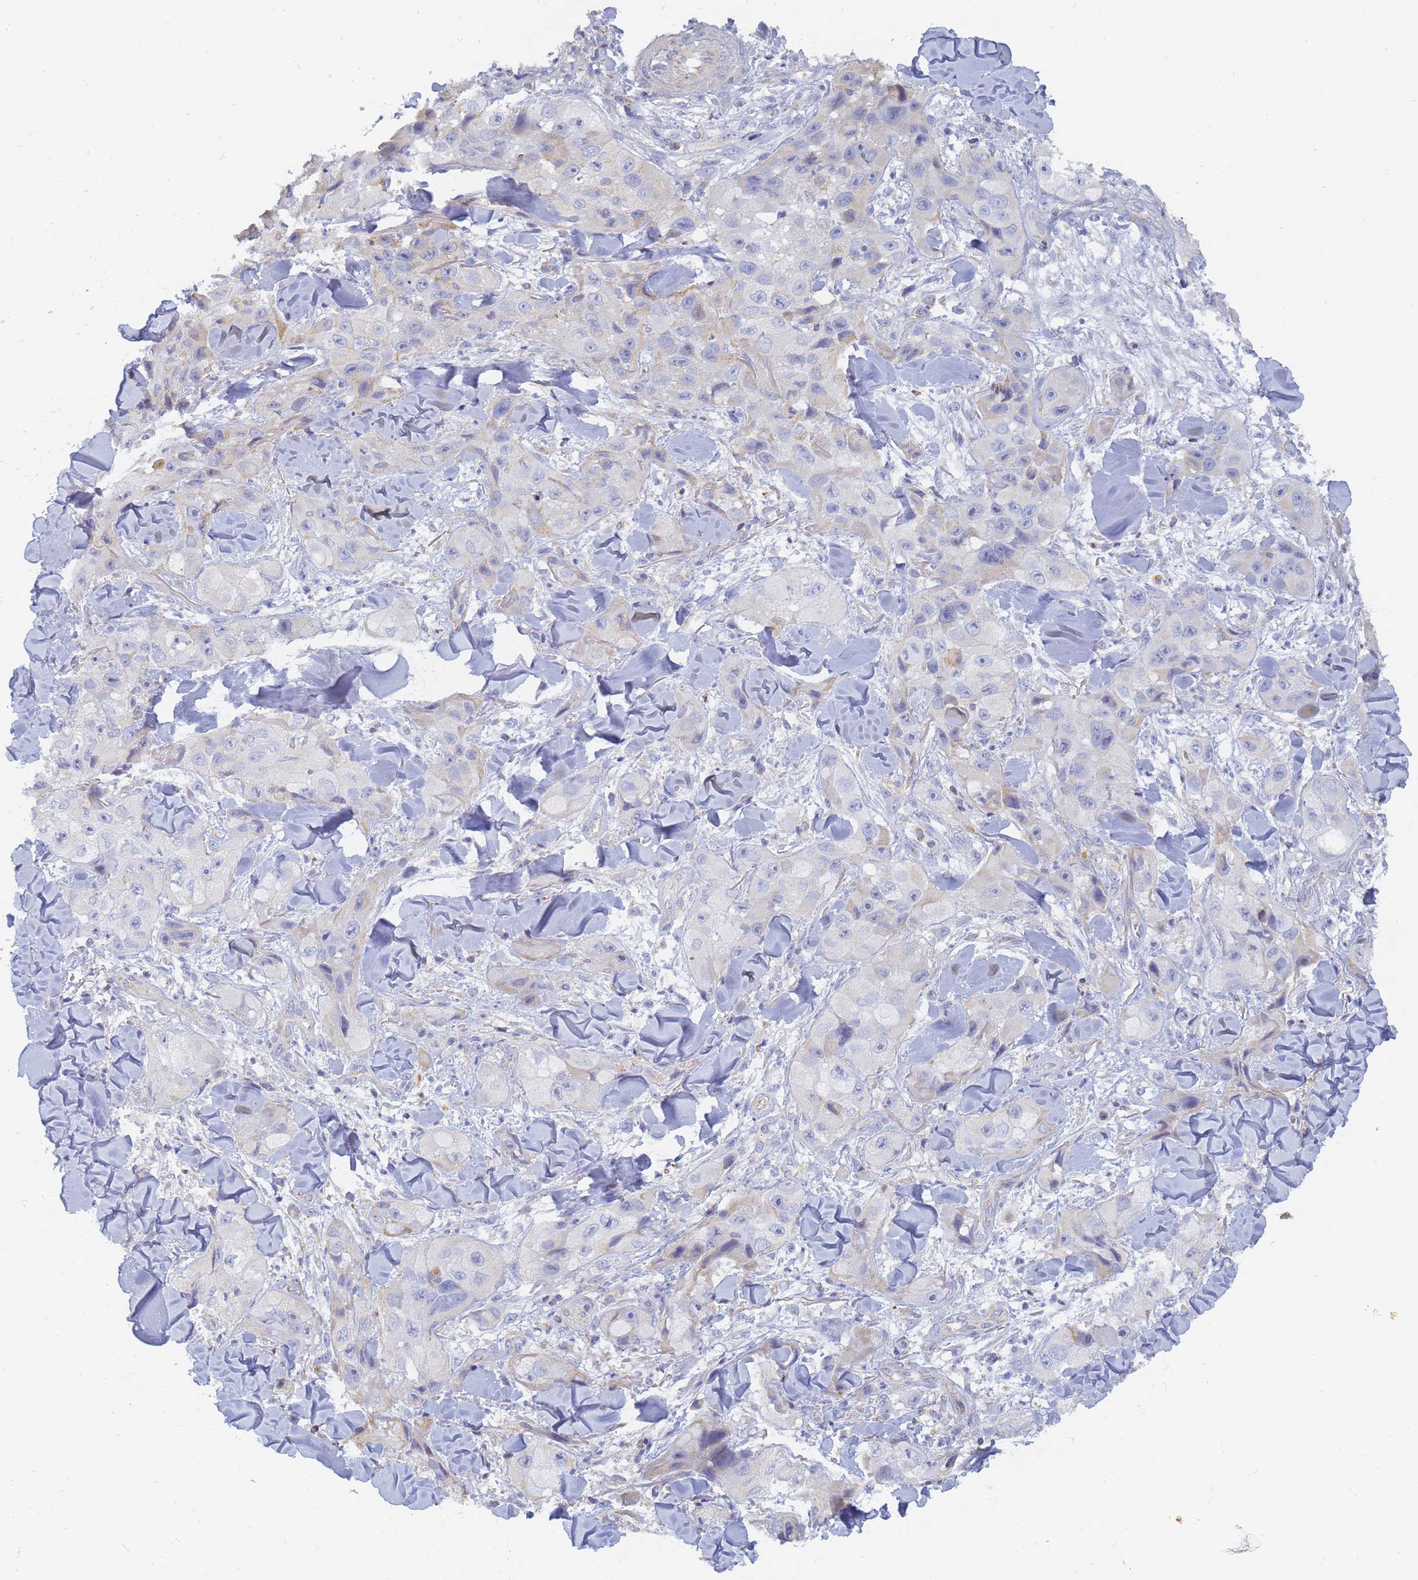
{"staining": {"intensity": "negative", "quantity": "none", "location": "none"}, "tissue": "skin cancer", "cell_type": "Tumor cells", "image_type": "cancer", "snomed": [{"axis": "morphology", "description": "Squamous cell carcinoma, NOS"}, {"axis": "topography", "description": "Skin"}, {"axis": "topography", "description": "Subcutis"}], "caption": "Immunohistochemical staining of human skin cancer (squamous cell carcinoma) reveals no significant positivity in tumor cells. (Stains: DAB (3,3'-diaminobenzidine) immunohistochemistry with hematoxylin counter stain, Microscopy: brightfield microscopy at high magnification).", "gene": "UTP23", "patient": {"sex": "male", "age": 73}}